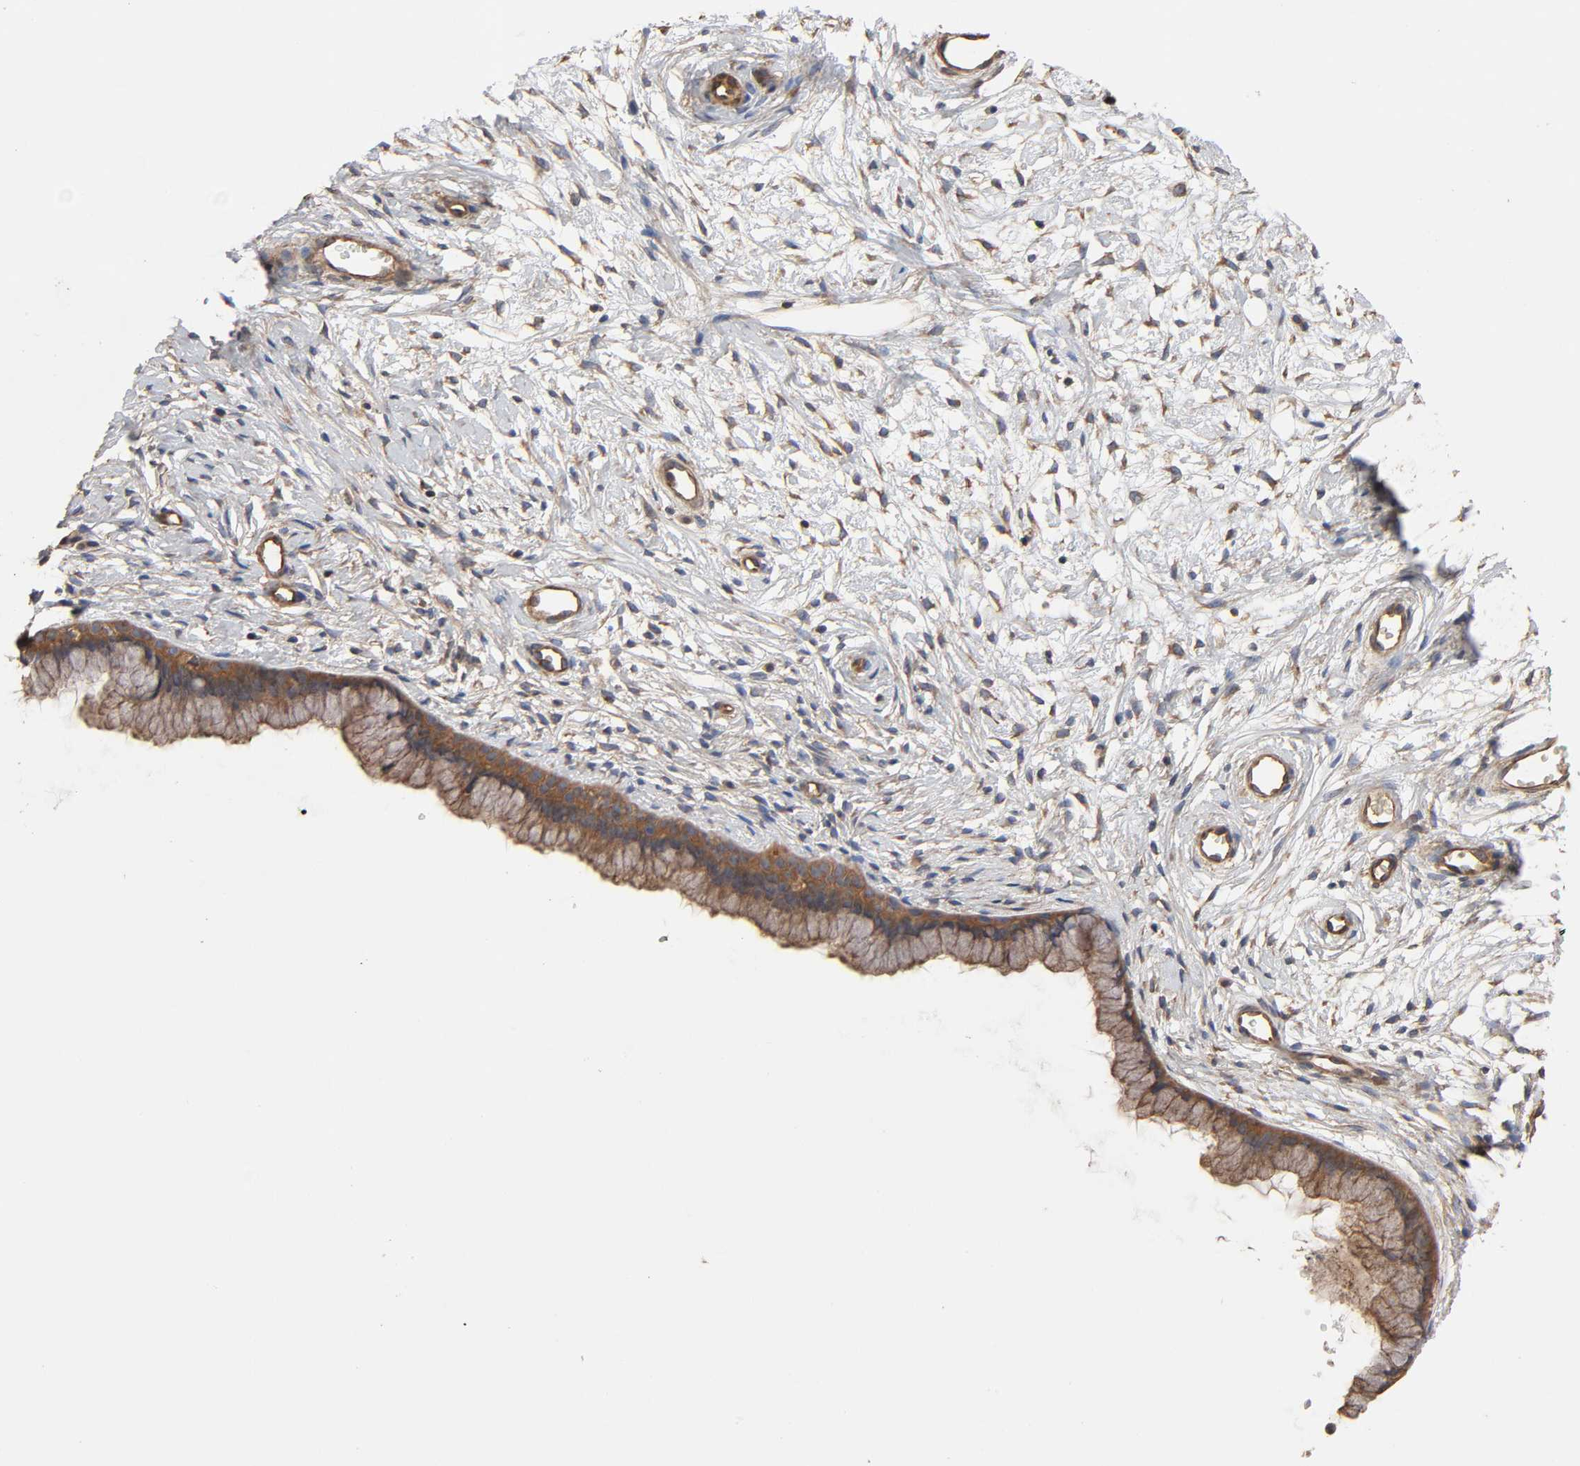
{"staining": {"intensity": "strong", "quantity": ">75%", "location": "cytoplasmic/membranous"}, "tissue": "cervix", "cell_type": "Glandular cells", "image_type": "normal", "snomed": [{"axis": "morphology", "description": "Normal tissue, NOS"}, {"axis": "topography", "description": "Cervix"}], "caption": "Benign cervix demonstrates strong cytoplasmic/membranous expression in about >75% of glandular cells.", "gene": "LAMTOR2", "patient": {"sex": "female", "age": 39}}